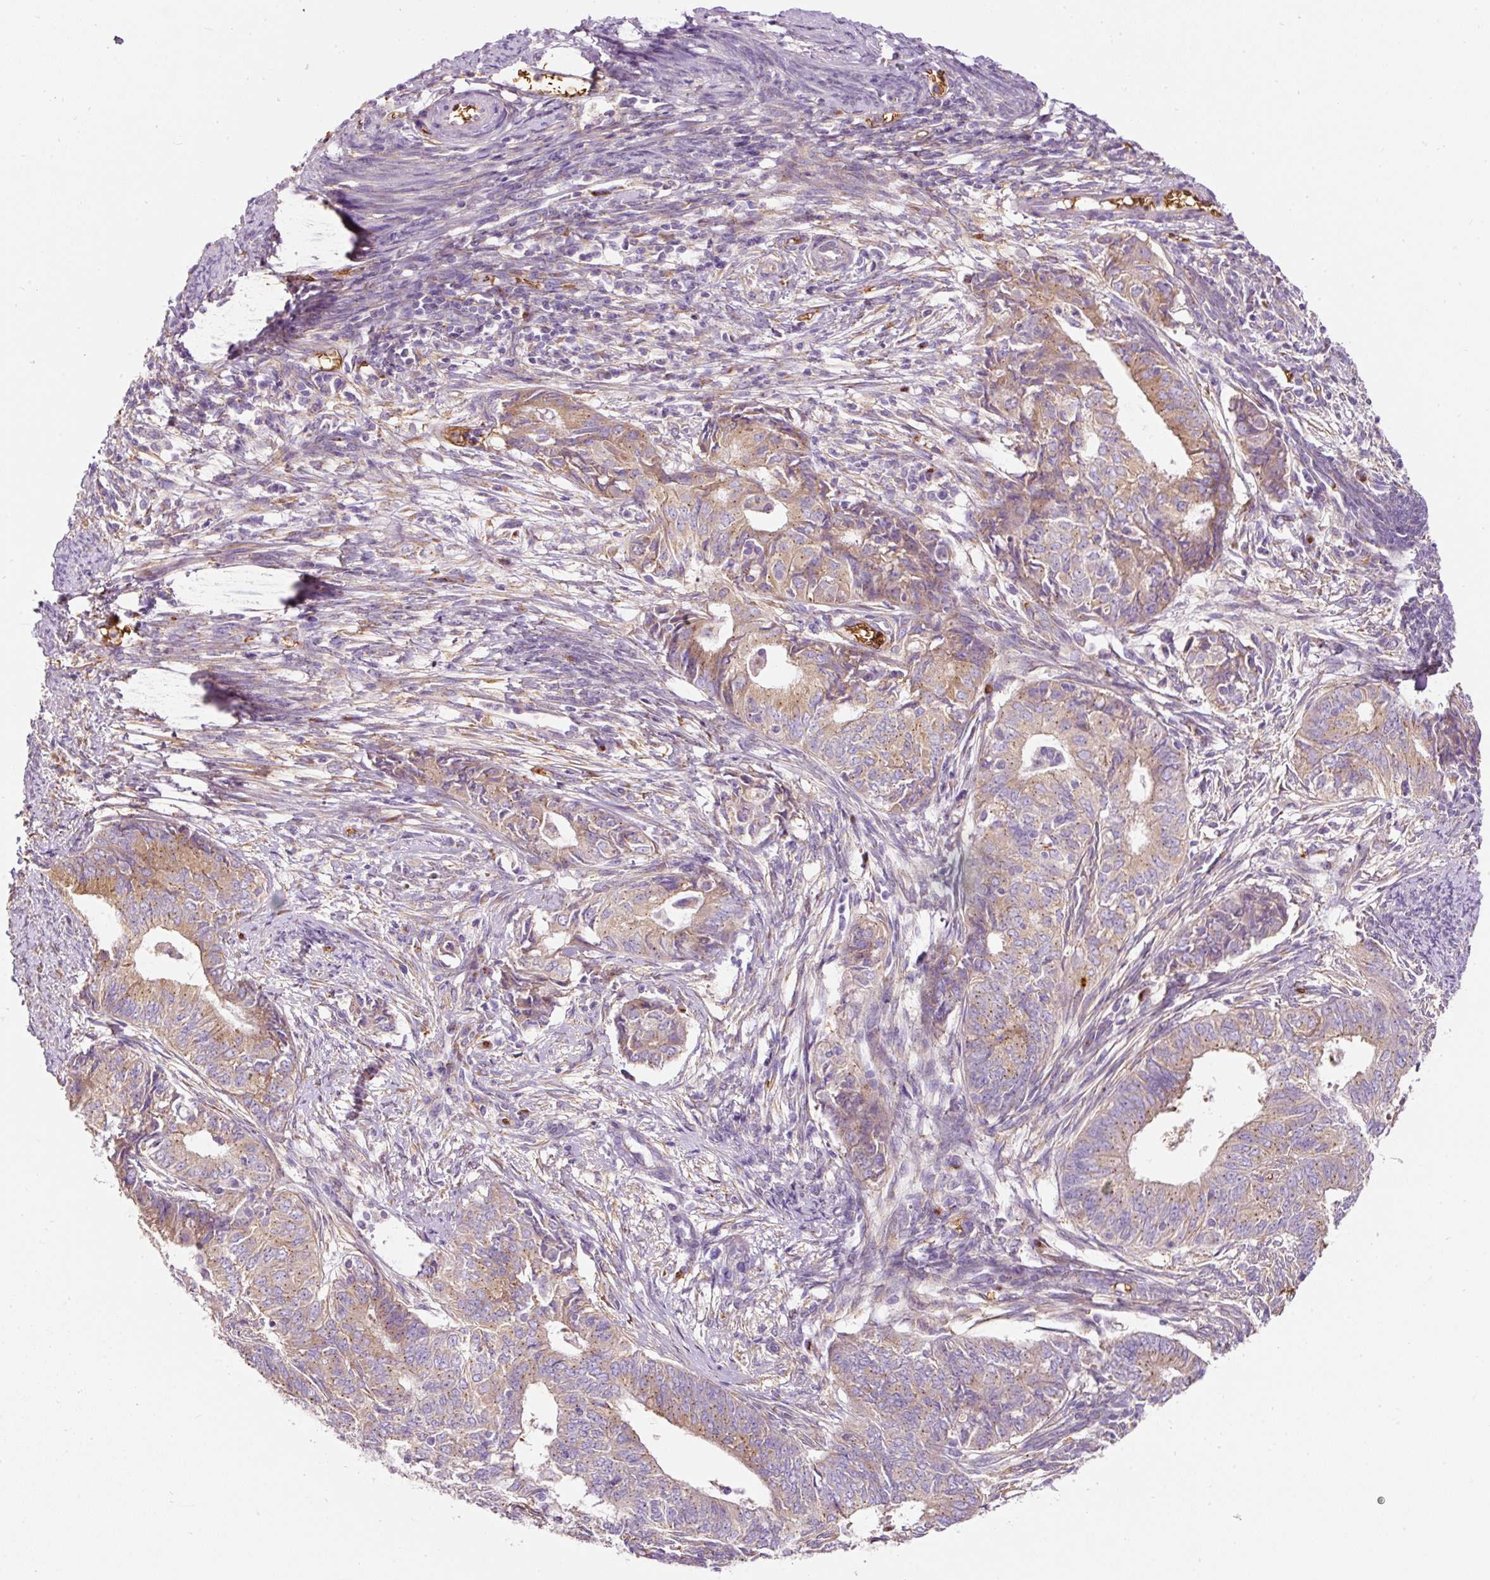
{"staining": {"intensity": "moderate", "quantity": "25%-75%", "location": "cytoplasmic/membranous"}, "tissue": "endometrial cancer", "cell_type": "Tumor cells", "image_type": "cancer", "snomed": [{"axis": "morphology", "description": "Adenocarcinoma, NOS"}, {"axis": "topography", "description": "Endometrium"}], "caption": "Brown immunohistochemical staining in adenocarcinoma (endometrial) shows moderate cytoplasmic/membranous positivity in about 25%-75% of tumor cells.", "gene": "PRRC2A", "patient": {"sex": "female", "age": 62}}